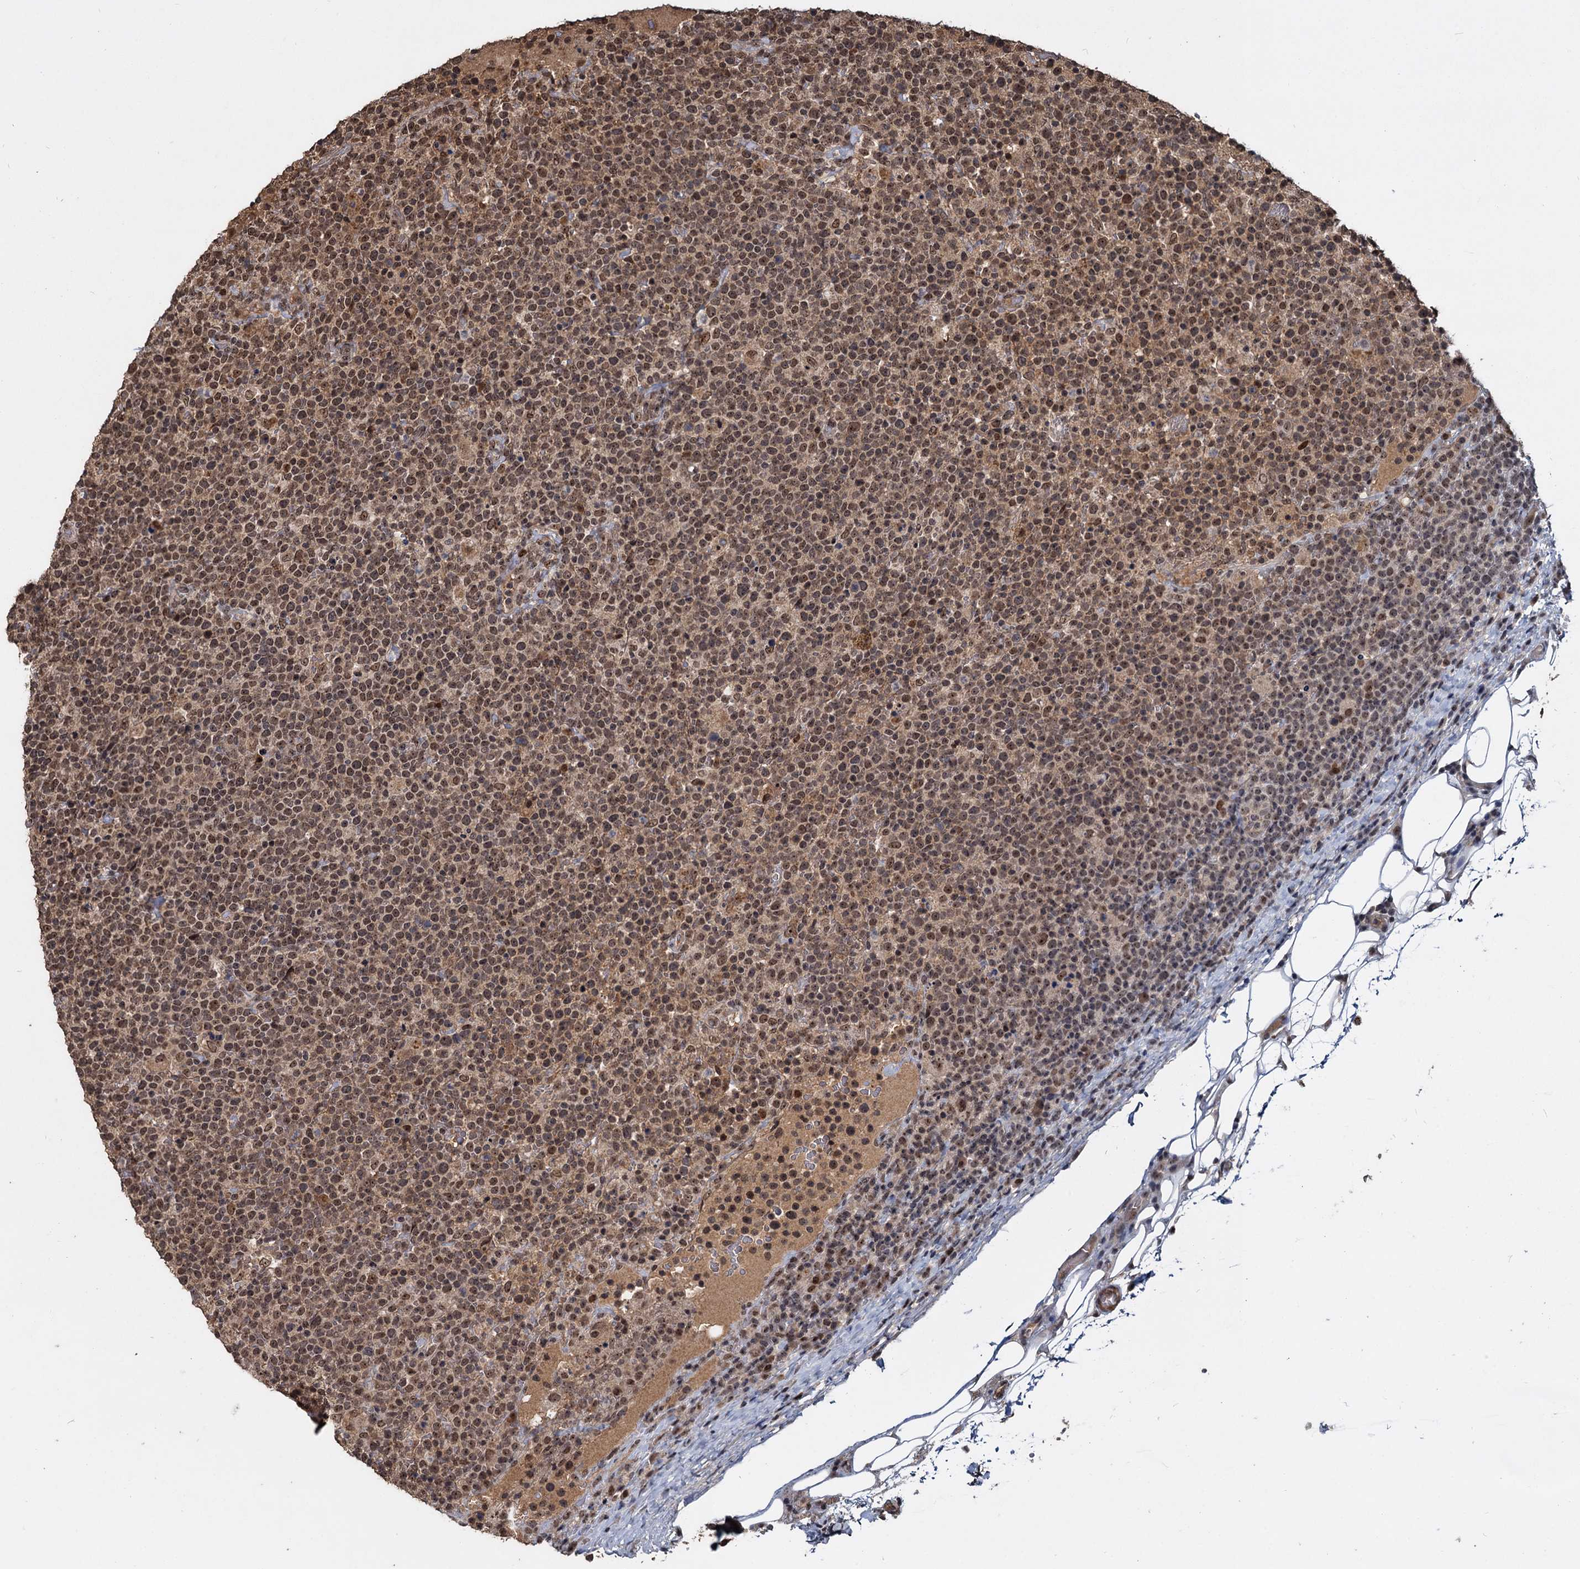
{"staining": {"intensity": "moderate", "quantity": ">75%", "location": "cytoplasmic/membranous,nuclear"}, "tissue": "lymphoma", "cell_type": "Tumor cells", "image_type": "cancer", "snomed": [{"axis": "morphology", "description": "Malignant lymphoma, non-Hodgkin's type, High grade"}, {"axis": "topography", "description": "Lymph node"}], "caption": "Immunohistochemistry (IHC) image of neoplastic tissue: high-grade malignant lymphoma, non-Hodgkin's type stained using IHC exhibits medium levels of moderate protein expression localized specifically in the cytoplasmic/membranous and nuclear of tumor cells, appearing as a cytoplasmic/membranous and nuclear brown color.", "gene": "FAM216B", "patient": {"sex": "male", "age": 61}}